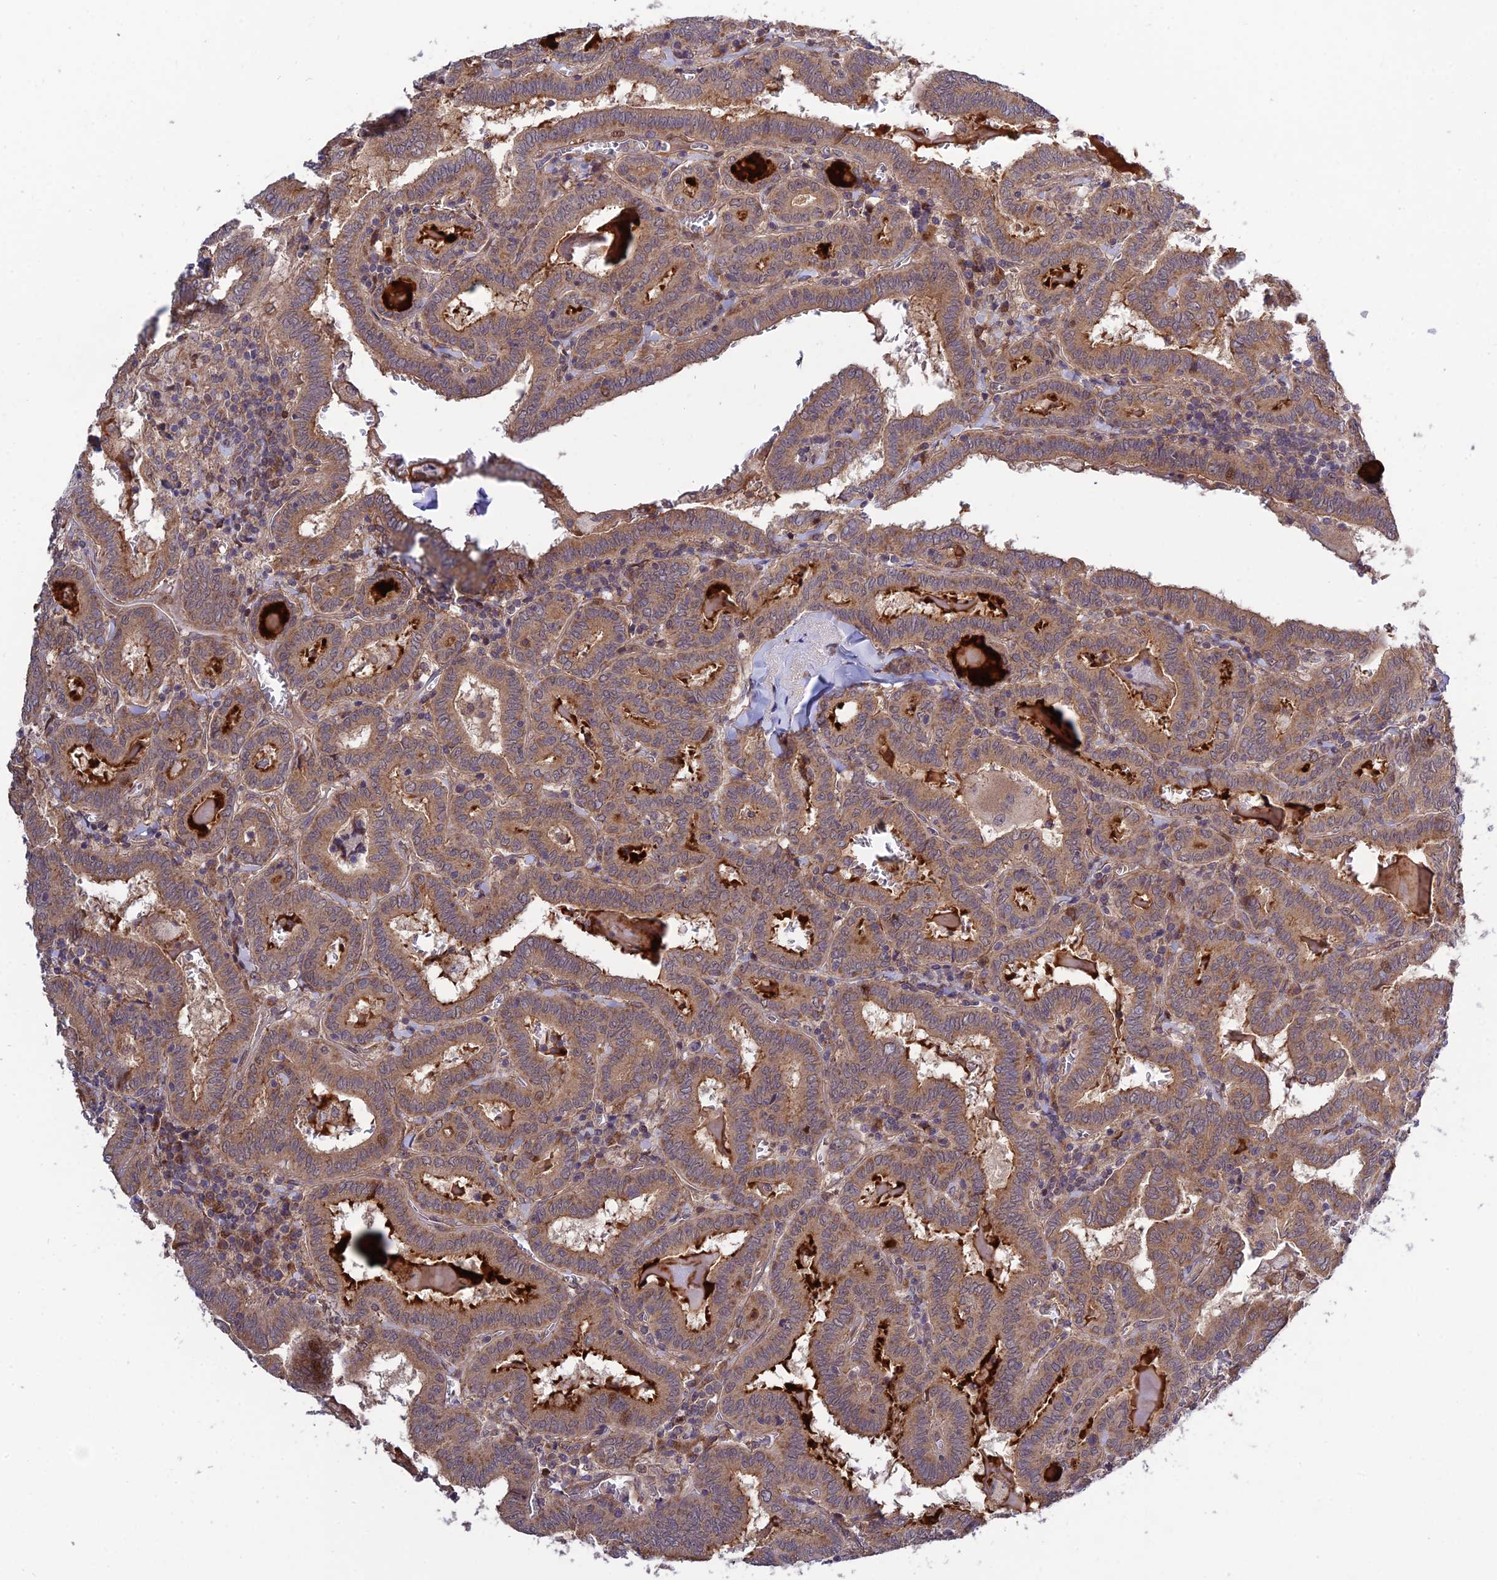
{"staining": {"intensity": "moderate", "quantity": ">75%", "location": "cytoplasmic/membranous"}, "tissue": "thyroid cancer", "cell_type": "Tumor cells", "image_type": "cancer", "snomed": [{"axis": "morphology", "description": "Papillary adenocarcinoma, NOS"}, {"axis": "topography", "description": "Thyroid gland"}], "caption": "Thyroid cancer (papillary adenocarcinoma) stained with a protein marker reveals moderate staining in tumor cells.", "gene": "PLEKHG2", "patient": {"sex": "female", "age": 72}}